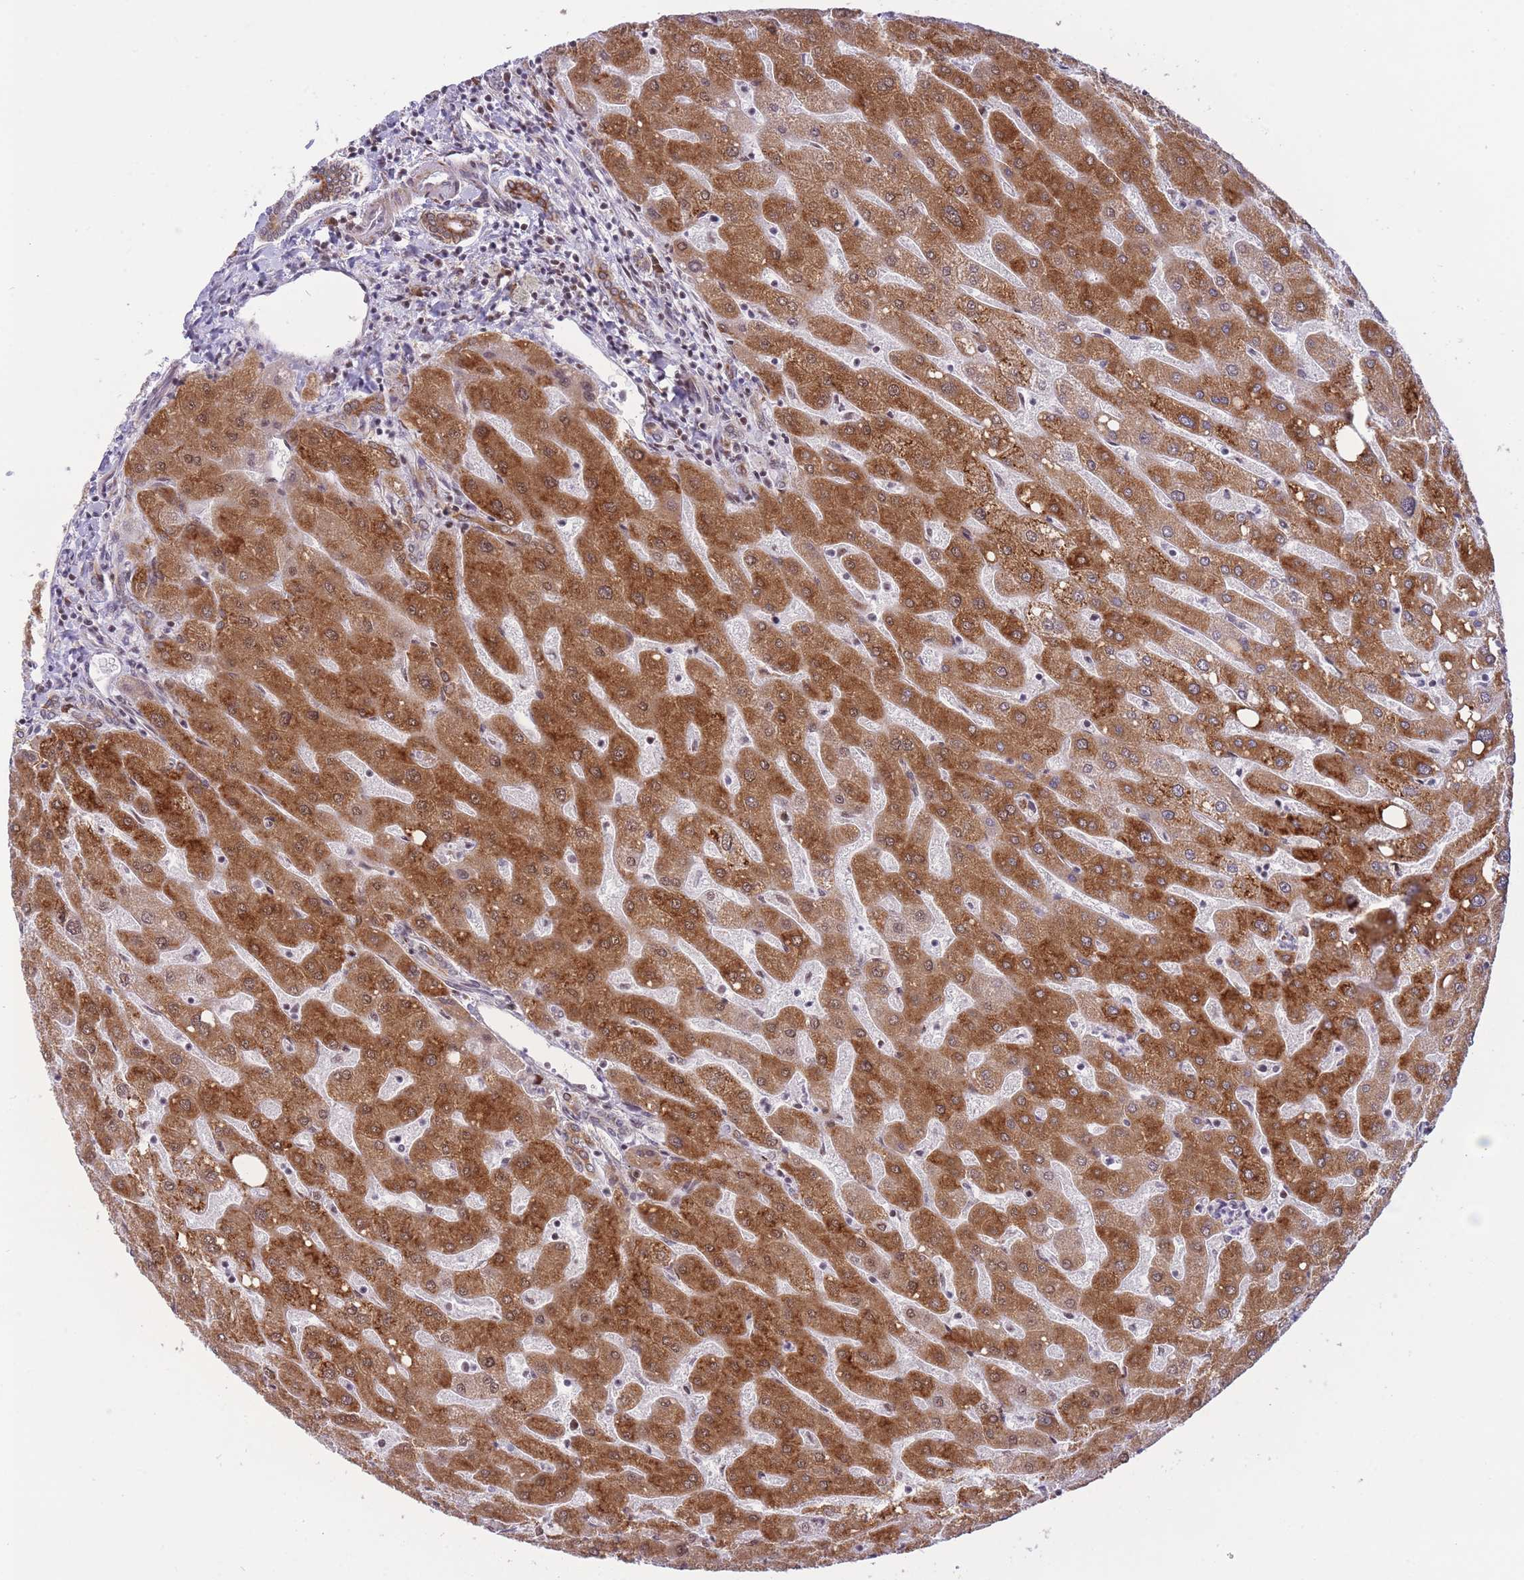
{"staining": {"intensity": "moderate", "quantity": "25%-75%", "location": "cytoplasmic/membranous"}, "tissue": "liver", "cell_type": "Cholangiocytes", "image_type": "normal", "snomed": [{"axis": "morphology", "description": "Normal tissue, NOS"}, {"axis": "topography", "description": "Liver"}], "caption": "Immunohistochemistry (IHC) (DAB) staining of normal liver exhibits moderate cytoplasmic/membranous protein staining in about 25%-75% of cholangiocytes.", "gene": "CYP2B6", "patient": {"sex": "male", "age": 67}}